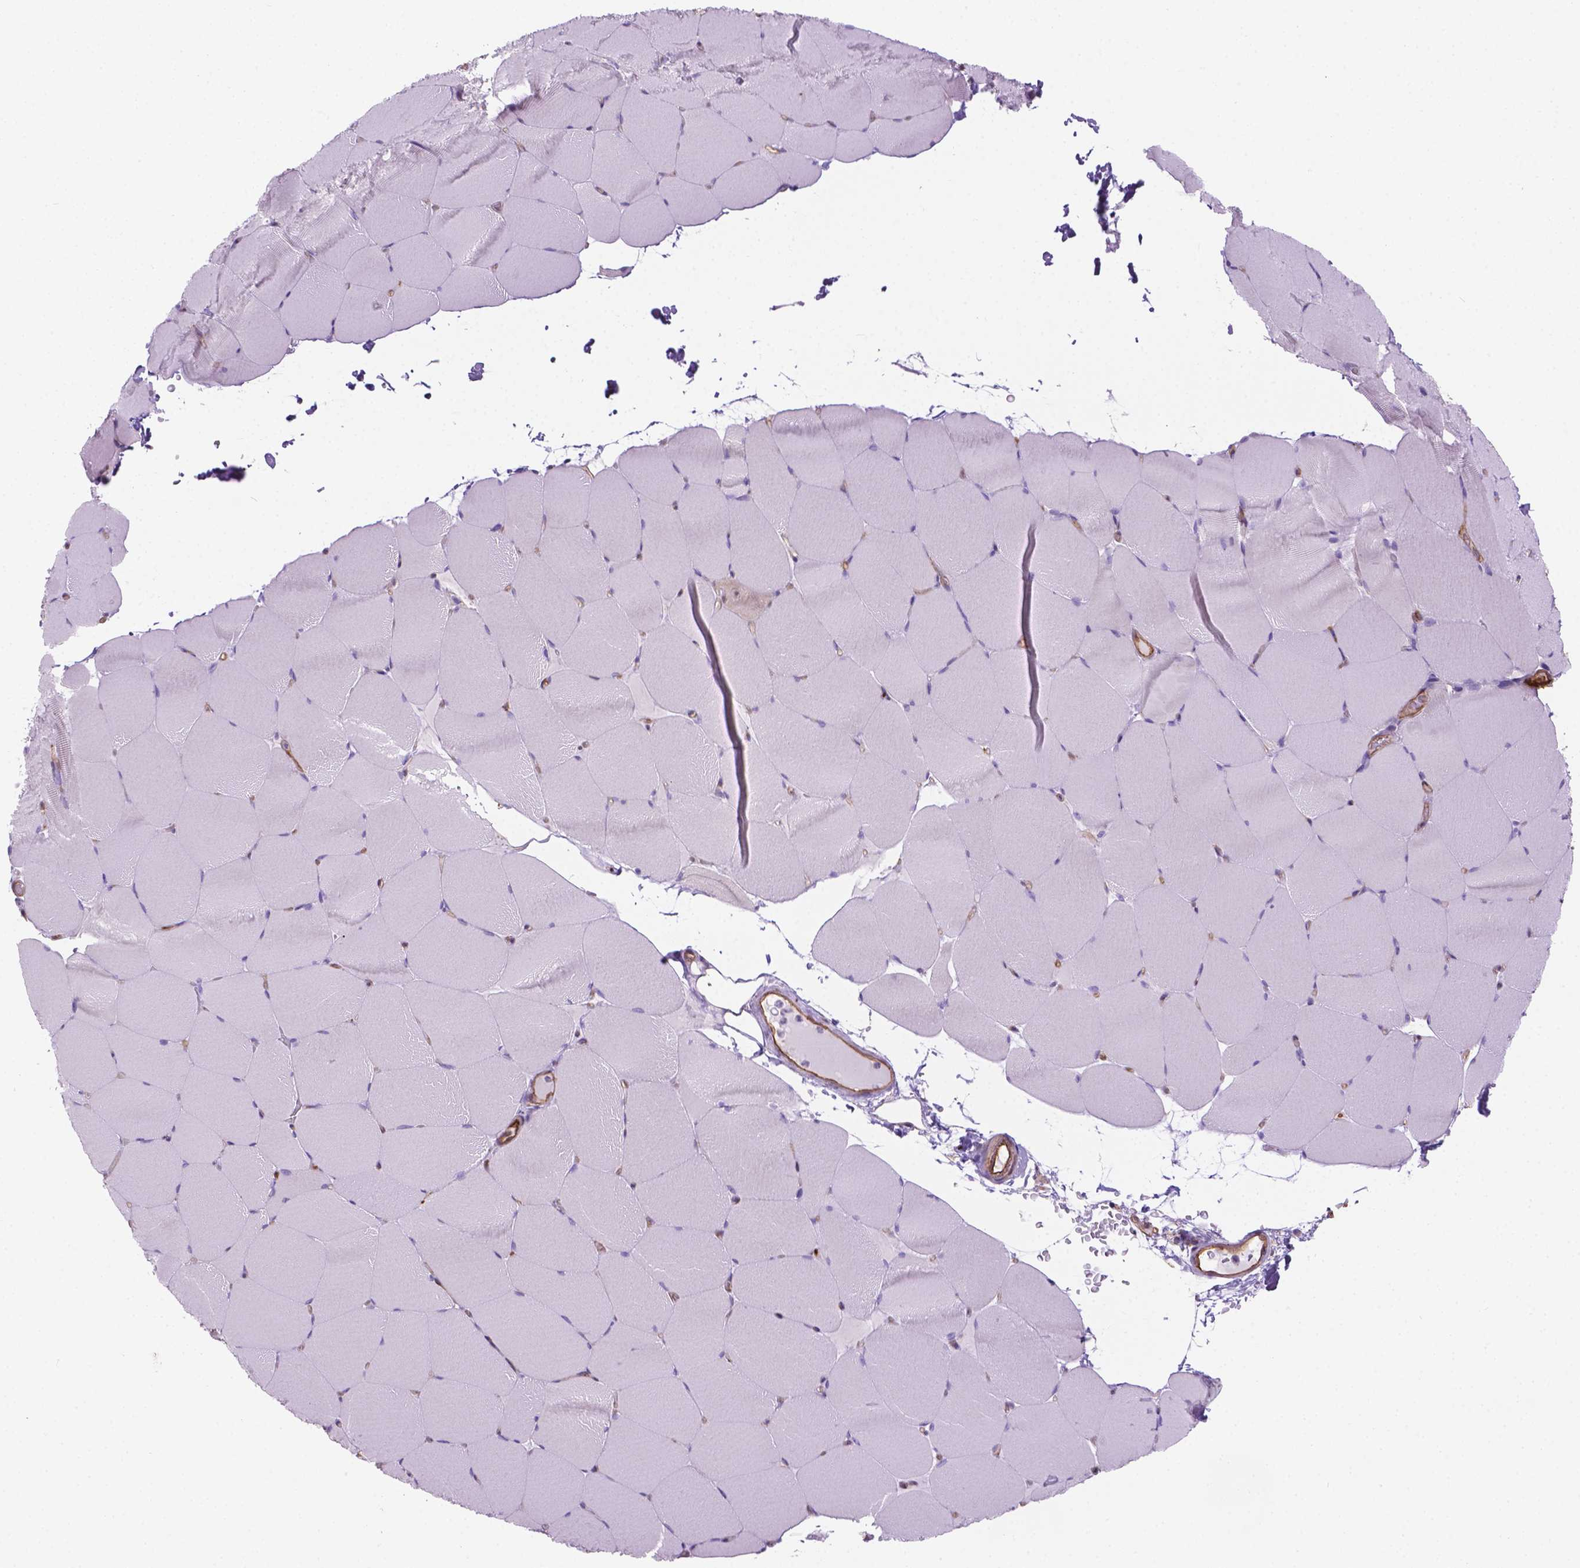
{"staining": {"intensity": "negative", "quantity": "none", "location": "none"}, "tissue": "skeletal muscle", "cell_type": "Myocytes", "image_type": "normal", "snomed": [{"axis": "morphology", "description": "Normal tissue, NOS"}, {"axis": "topography", "description": "Skeletal muscle"}], "caption": "Protein analysis of normal skeletal muscle displays no significant positivity in myocytes. (Immunohistochemistry (ihc), brightfield microscopy, high magnification).", "gene": "CLIC4", "patient": {"sex": "female", "age": 37}}